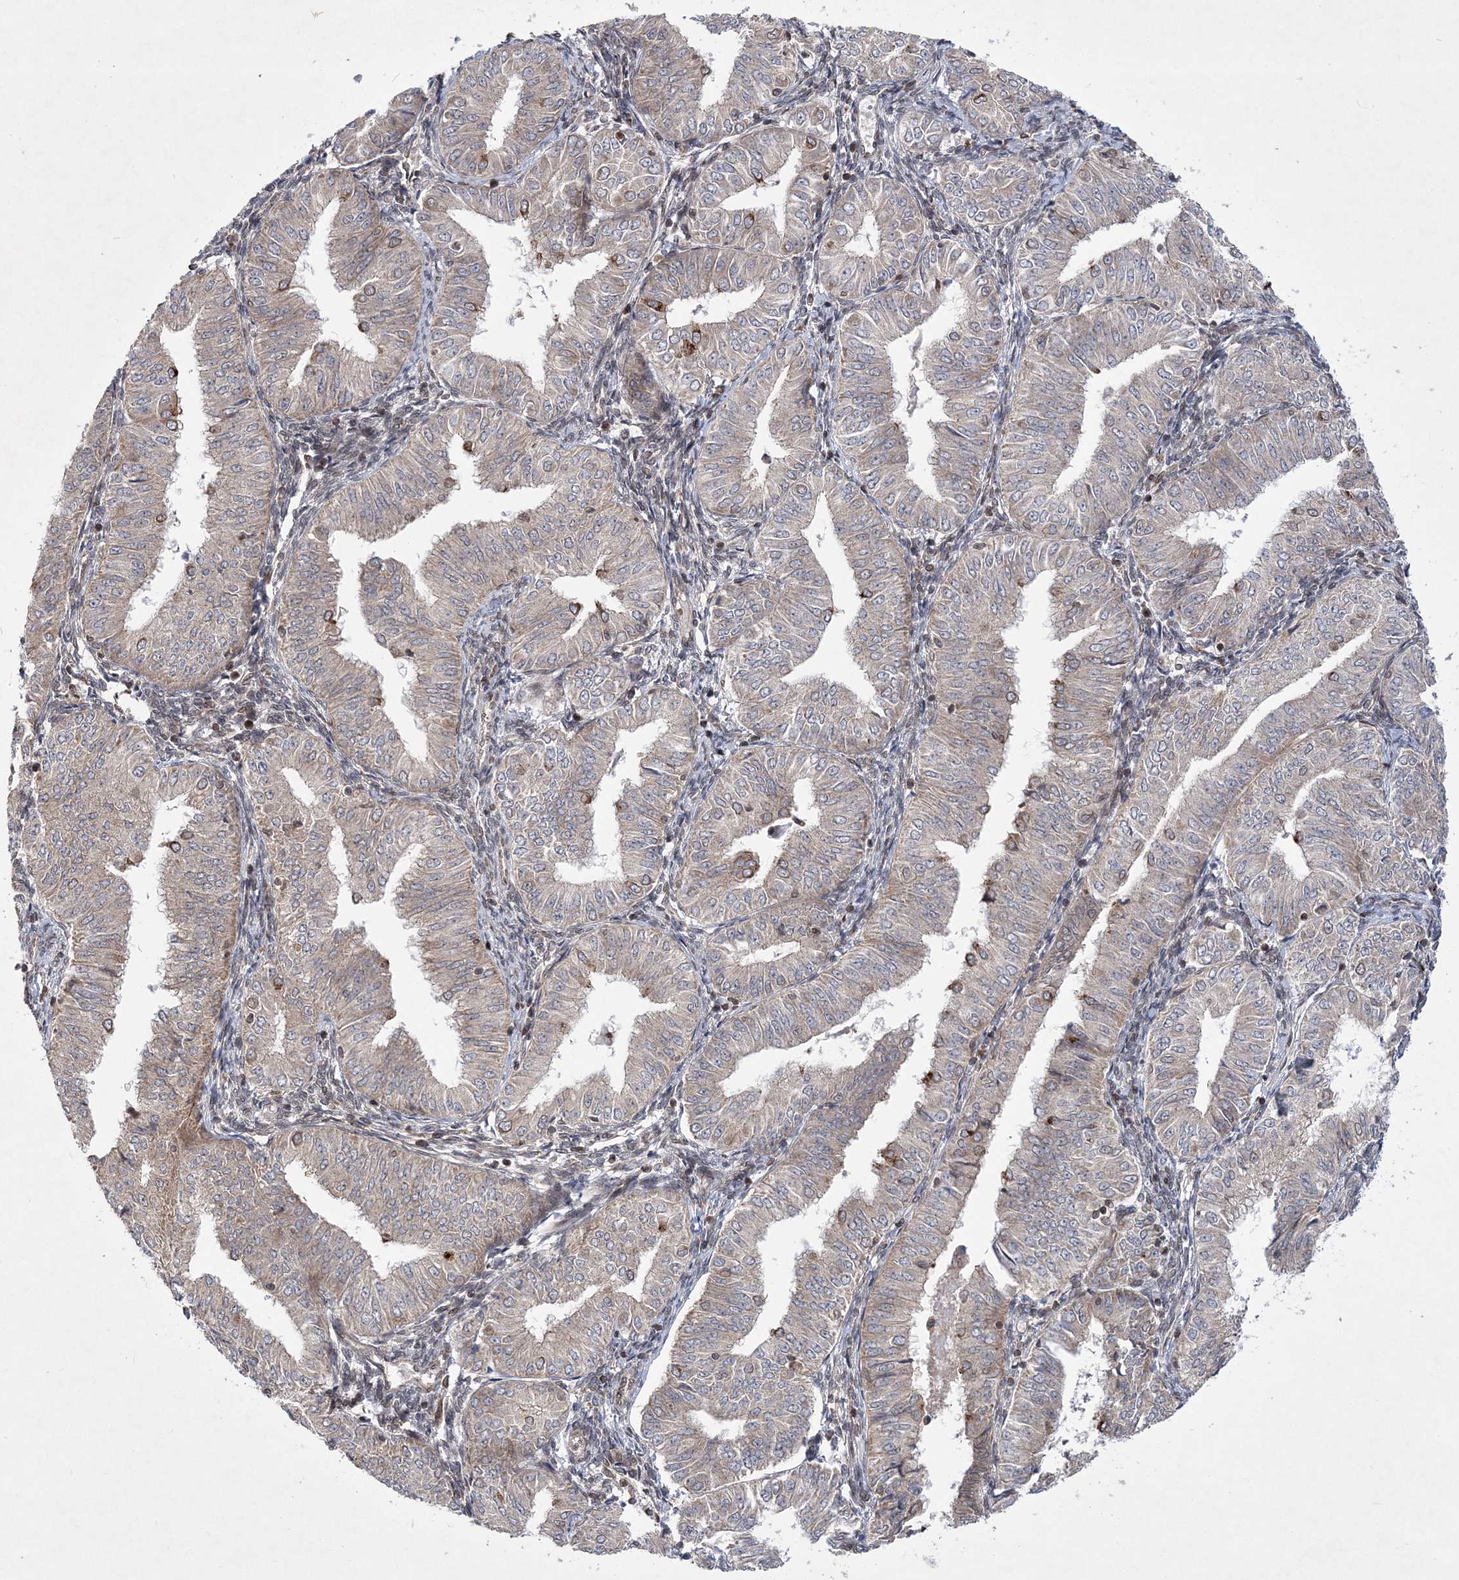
{"staining": {"intensity": "negative", "quantity": "none", "location": "none"}, "tissue": "endometrial cancer", "cell_type": "Tumor cells", "image_type": "cancer", "snomed": [{"axis": "morphology", "description": "Normal tissue, NOS"}, {"axis": "morphology", "description": "Adenocarcinoma, NOS"}, {"axis": "topography", "description": "Endometrium"}], "caption": "Tumor cells show no significant positivity in endometrial cancer.", "gene": "DNAJC27", "patient": {"sex": "female", "age": 53}}